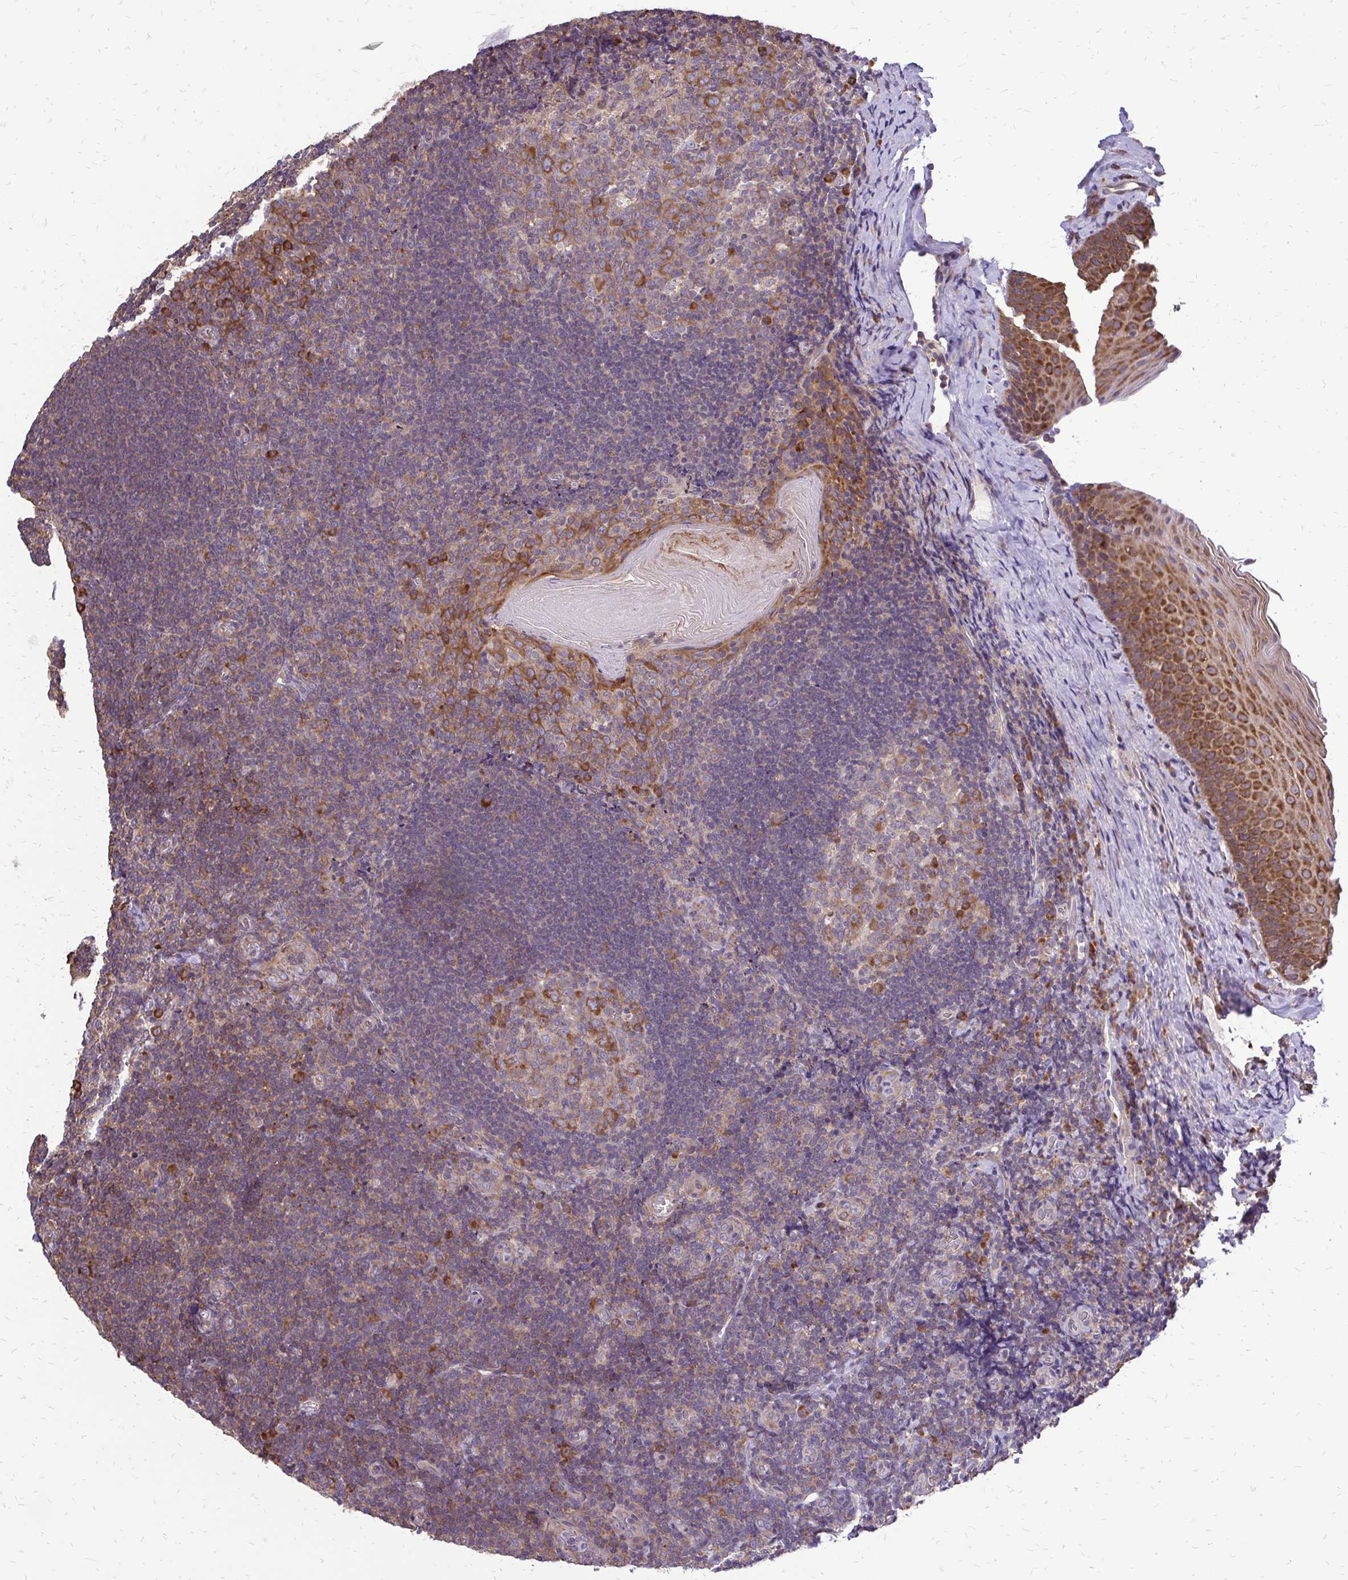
{"staining": {"intensity": "moderate", "quantity": "25%-75%", "location": "cytoplasmic/membranous"}, "tissue": "tonsil", "cell_type": "Germinal center cells", "image_type": "normal", "snomed": [{"axis": "morphology", "description": "Normal tissue, NOS"}, {"axis": "topography", "description": "Tonsil"}], "caption": "IHC photomicrograph of normal tonsil: human tonsil stained using immunohistochemistry exhibits medium levels of moderate protein expression localized specifically in the cytoplasmic/membranous of germinal center cells, appearing as a cytoplasmic/membranous brown color.", "gene": "RPS3", "patient": {"sex": "male", "age": 17}}